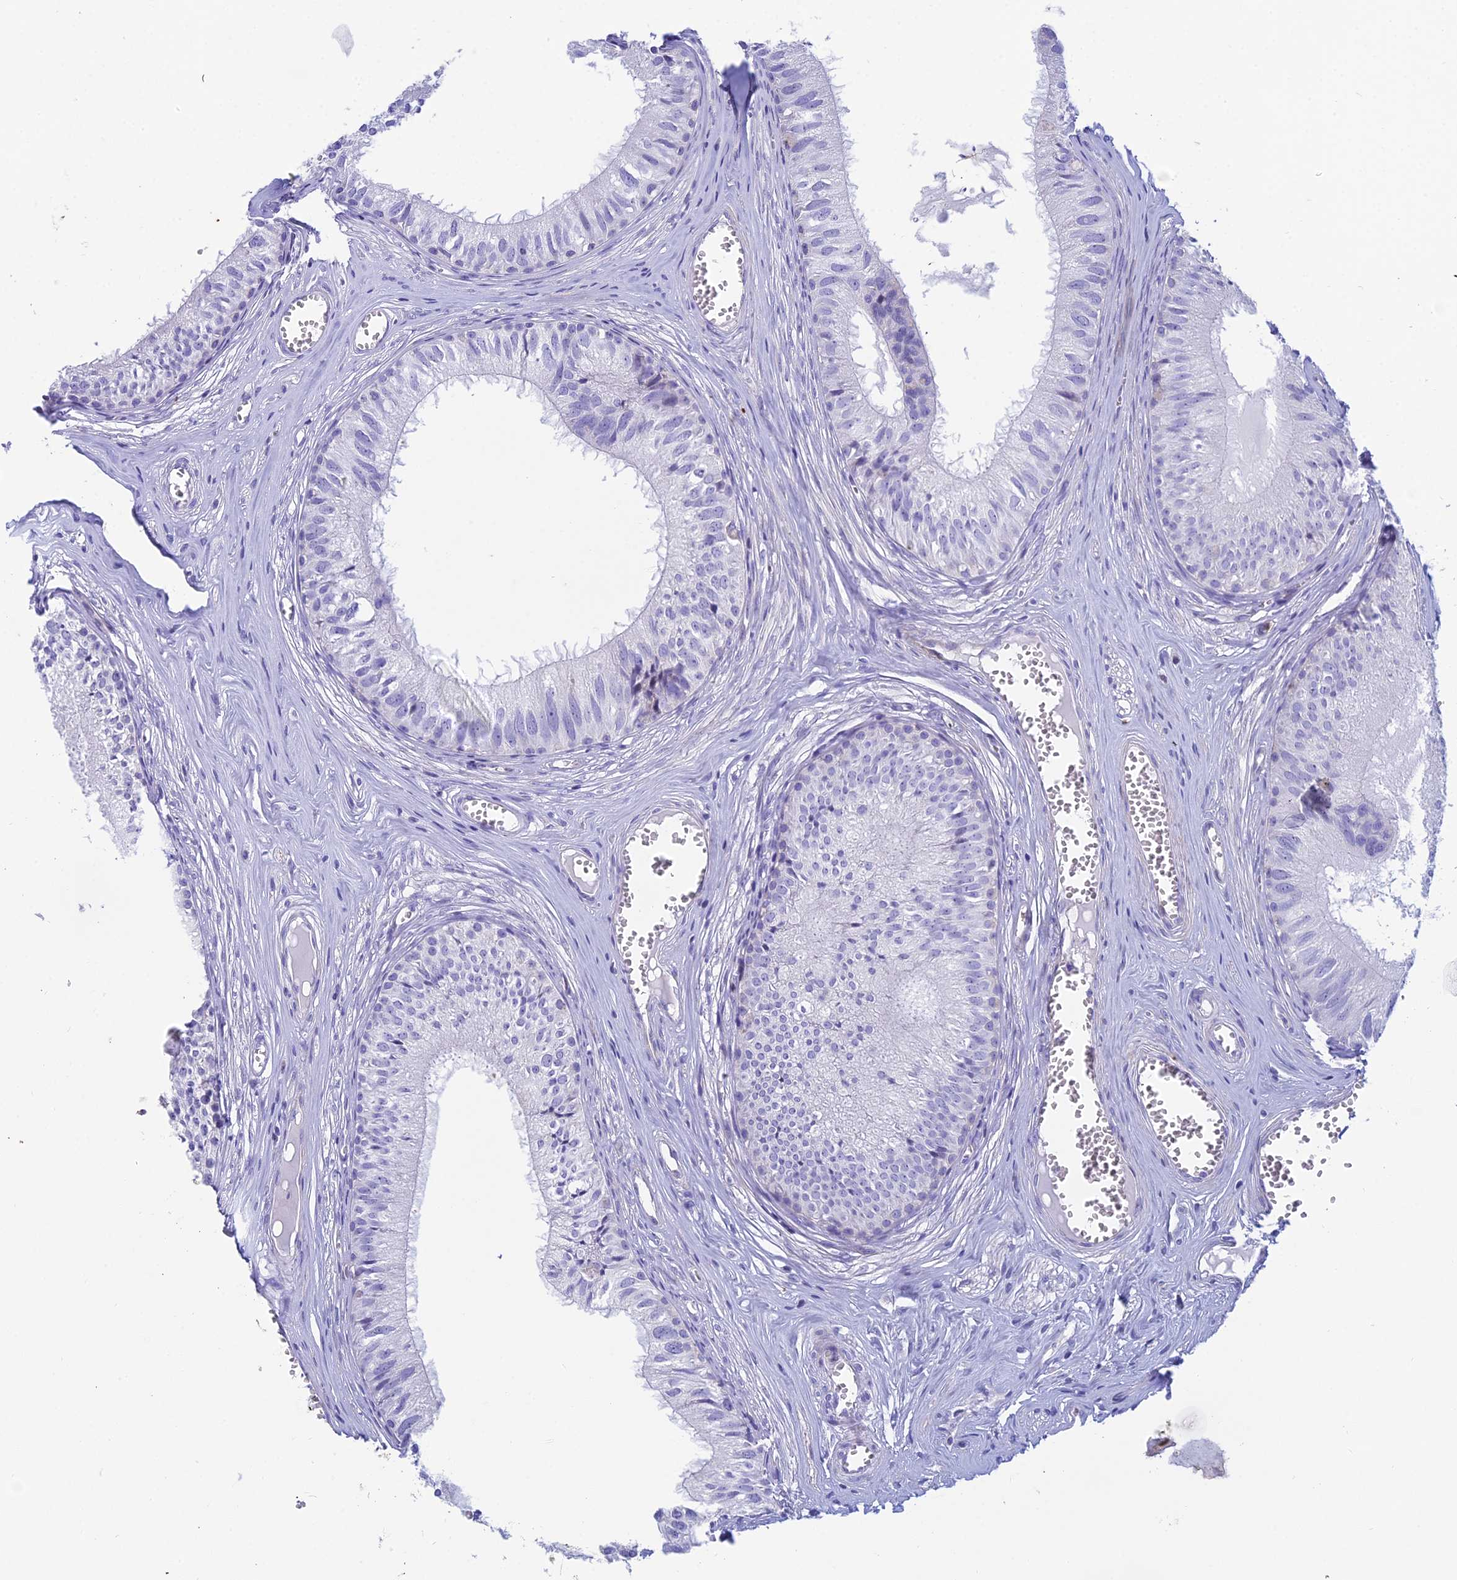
{"staining": {"intensity": "negative", "quantity": "none", "location": "none"}, "tissue": "epididymis", "cell_type": "Glandular cells", "image_type": "normal", "snomed": [{"axis": "morphology", "description": "Normal tissue, NOS"}, {"axis": "topography", "description": "Epididymis"}], "caption": "High power microscopy photomicrograph of an IHC image of benign epididymis, revealing no significant staining in glandular cells.", "gene": "PRR13", "patient": {"sex": "male", "age": 36}}